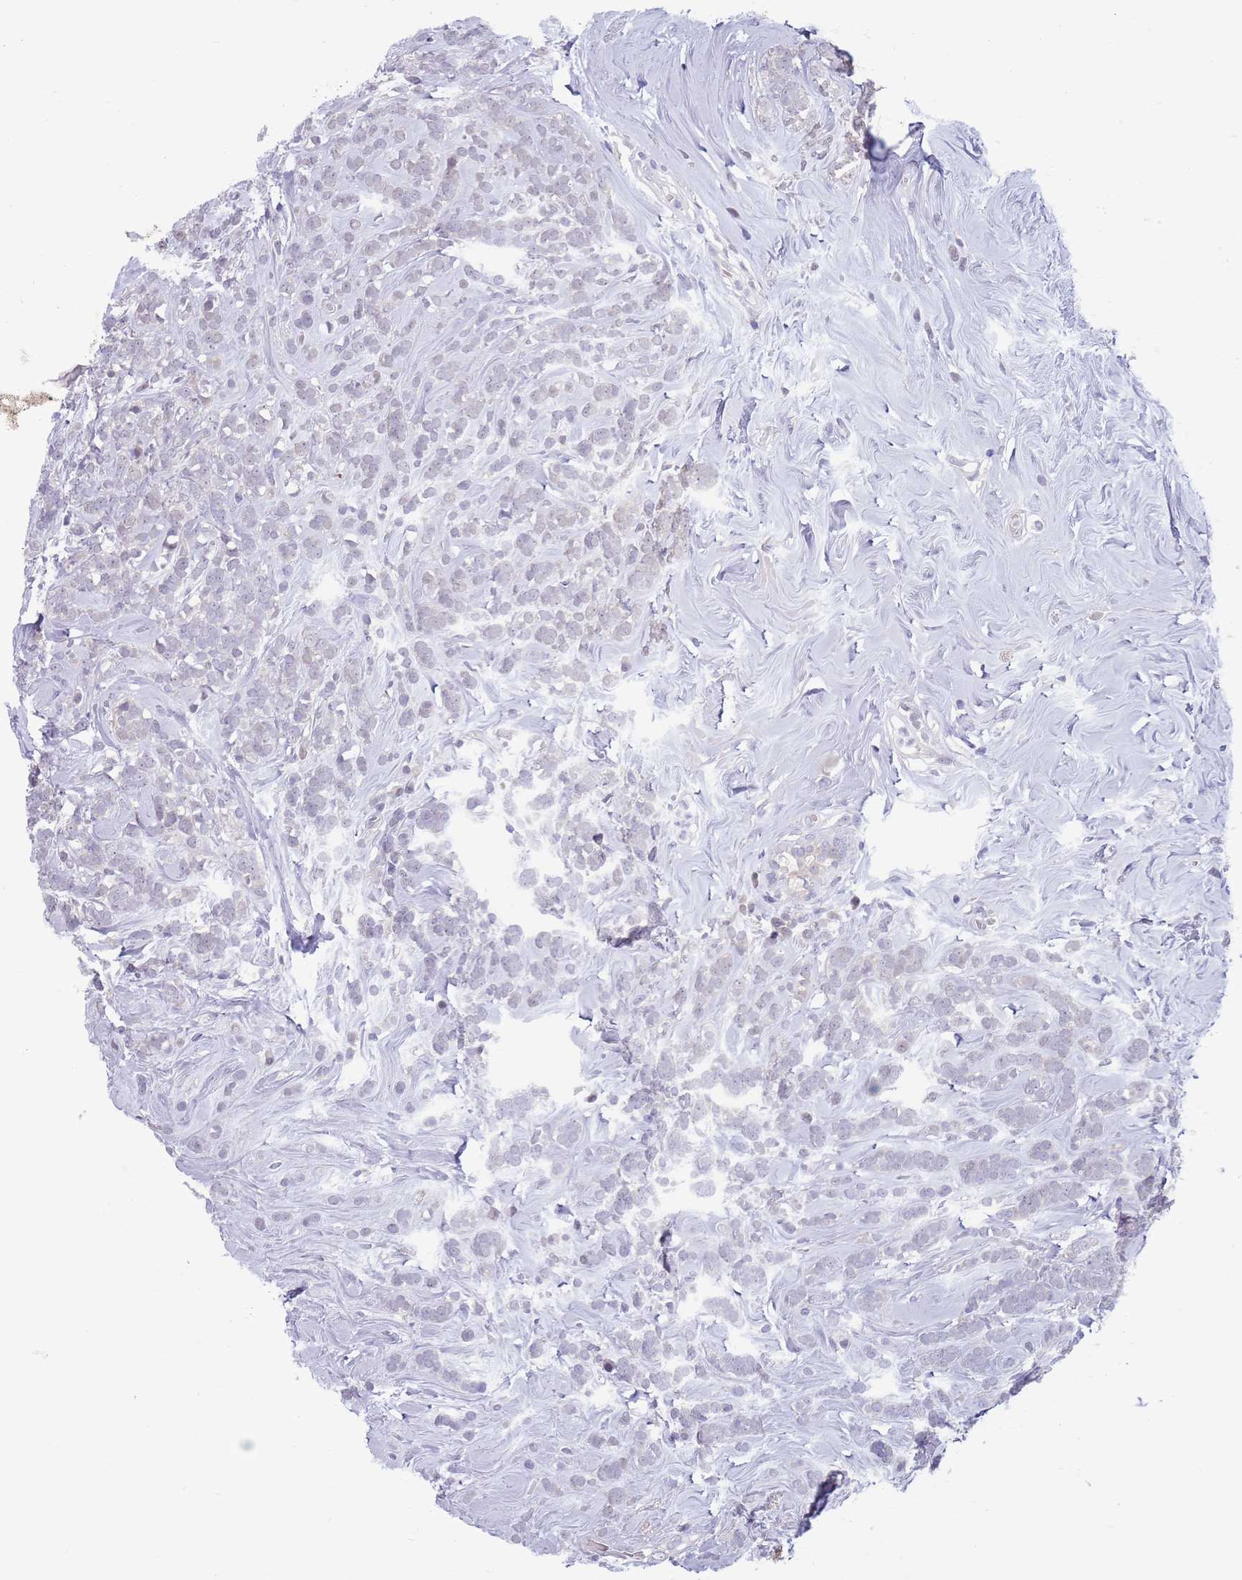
{"staining": {"intensity": "negative", "quantity": "none", "location": "none"}, "tissue": "breast cancer", "cell_type": "Tumor cells", "image_type": "cancer", "snomed": [{"axis": "morphology", "description": "Lobular carcinoma"}, {"axis": "topography", "description": "Breast"}], "caption": "Tumor cells are negative for protein expression in human breast lobular carcinoma. (Brightfield microscopy of DAB (3,3'-diaminobenzidine) immunohistochemistry (IHC) at high magnification).", "gene": "CLNS1A", "patient": {"sex": "female", "age": 58}}